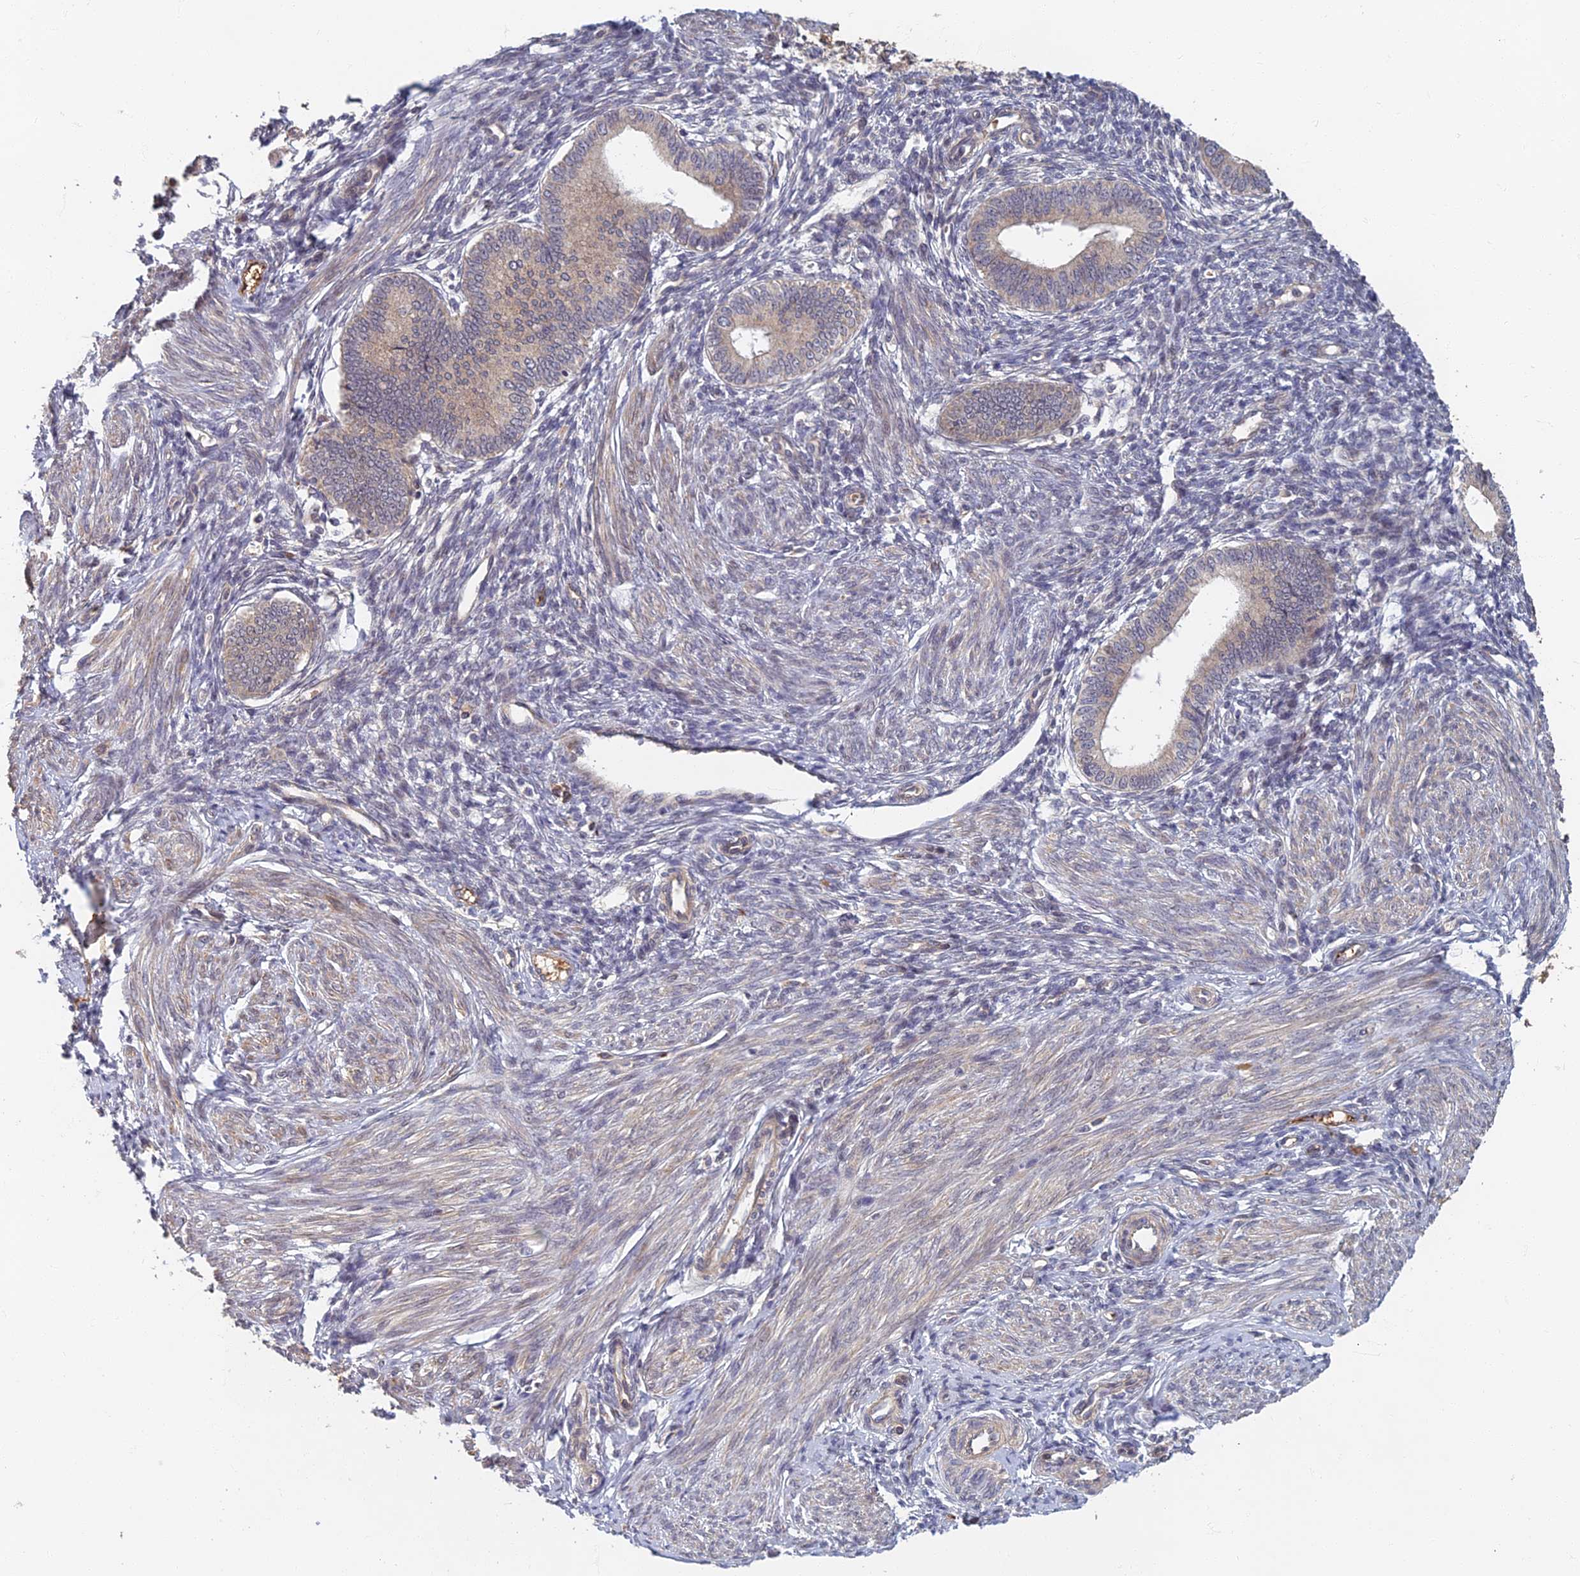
{"staining": {"intensity": "negative", "quantity": "none", "location": "none"}, "tissue": "endometrium", "cell_type": "Cells in endometrial stroma", "image_type": "normal", "snomed": [{"axis": "morphology", "description": "Normal tissue, NOS"}, {"axis": "topography", "description": "Endometrium"}], "caption": "IHC image of normal endometrium stained for a protein (brown), which demonstrates no staining in cells in endometrial stroma. (DAB (3,3'-diaminobenzidine) IHC, high magnification).", "gene": "EARS2", "patient": {"sex": "female", "age": 46}}